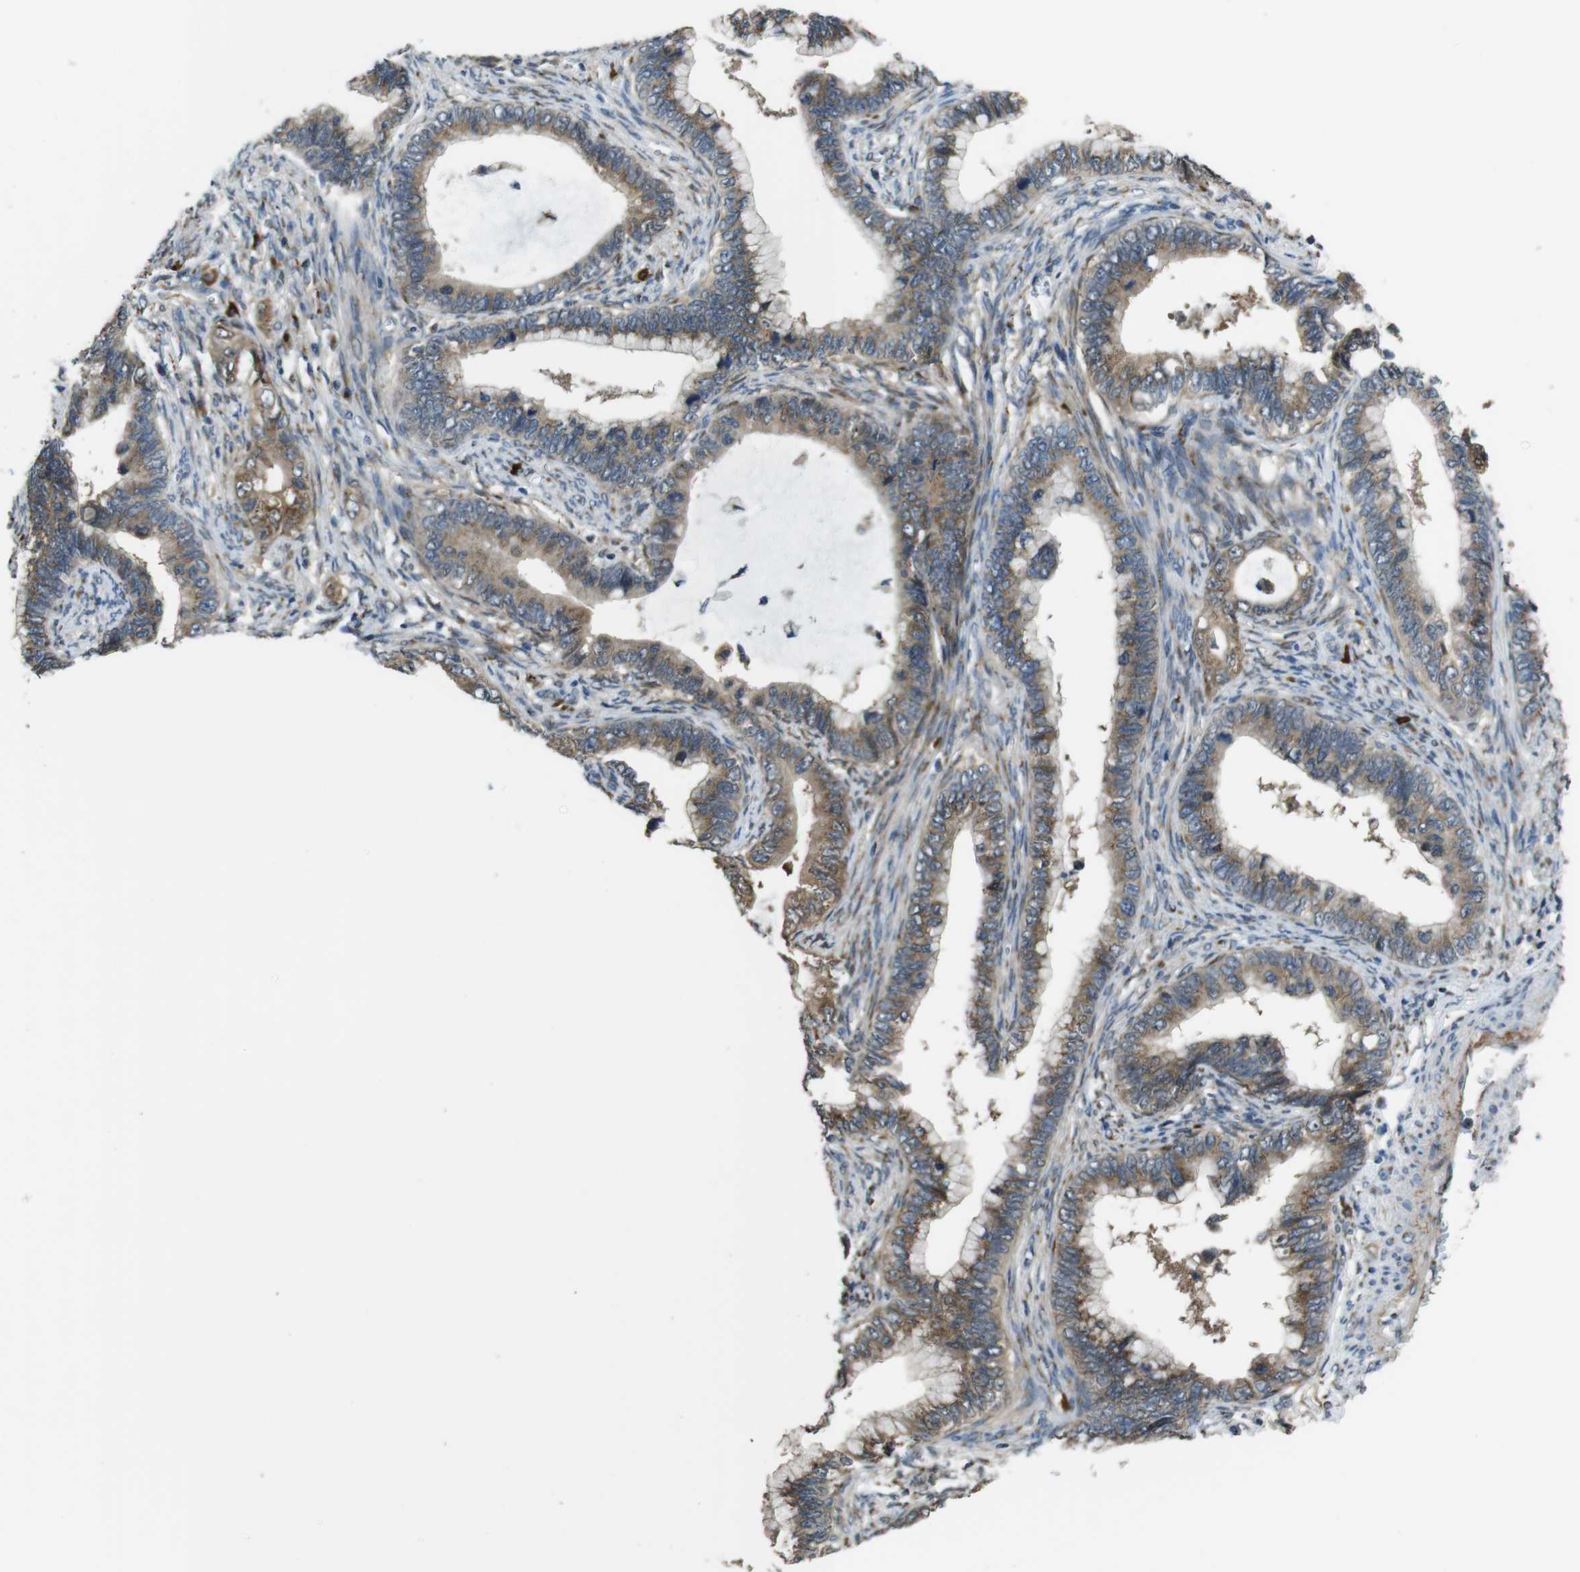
{"staining": {"intensity": "moderate", "quantity": ">75%", "location": "cytoplasmic/membranous"}, "tissue": "cervical cancer", "cell_type": "Tumor cells", "image_type": "cancer", "snomed": [{"axis": "morphology", "description": "Adenocarcinoma, NOS"}, {"axis": "topography", "description": "Cervix"}], "caption": "Immunohistochemistry (IHC) photomicrograph of neoplastic tissue: cervical cancer stained using immunohistochemistry (IHC) reveals medium levels of moderate protein expression localized specifically in the cytoplasmic/membranous of tumor cells, appearing as a cytoplasmic/membranous brown color.", "gene": "RAB6A", "patient": {"sex": "female", "age": 44}}